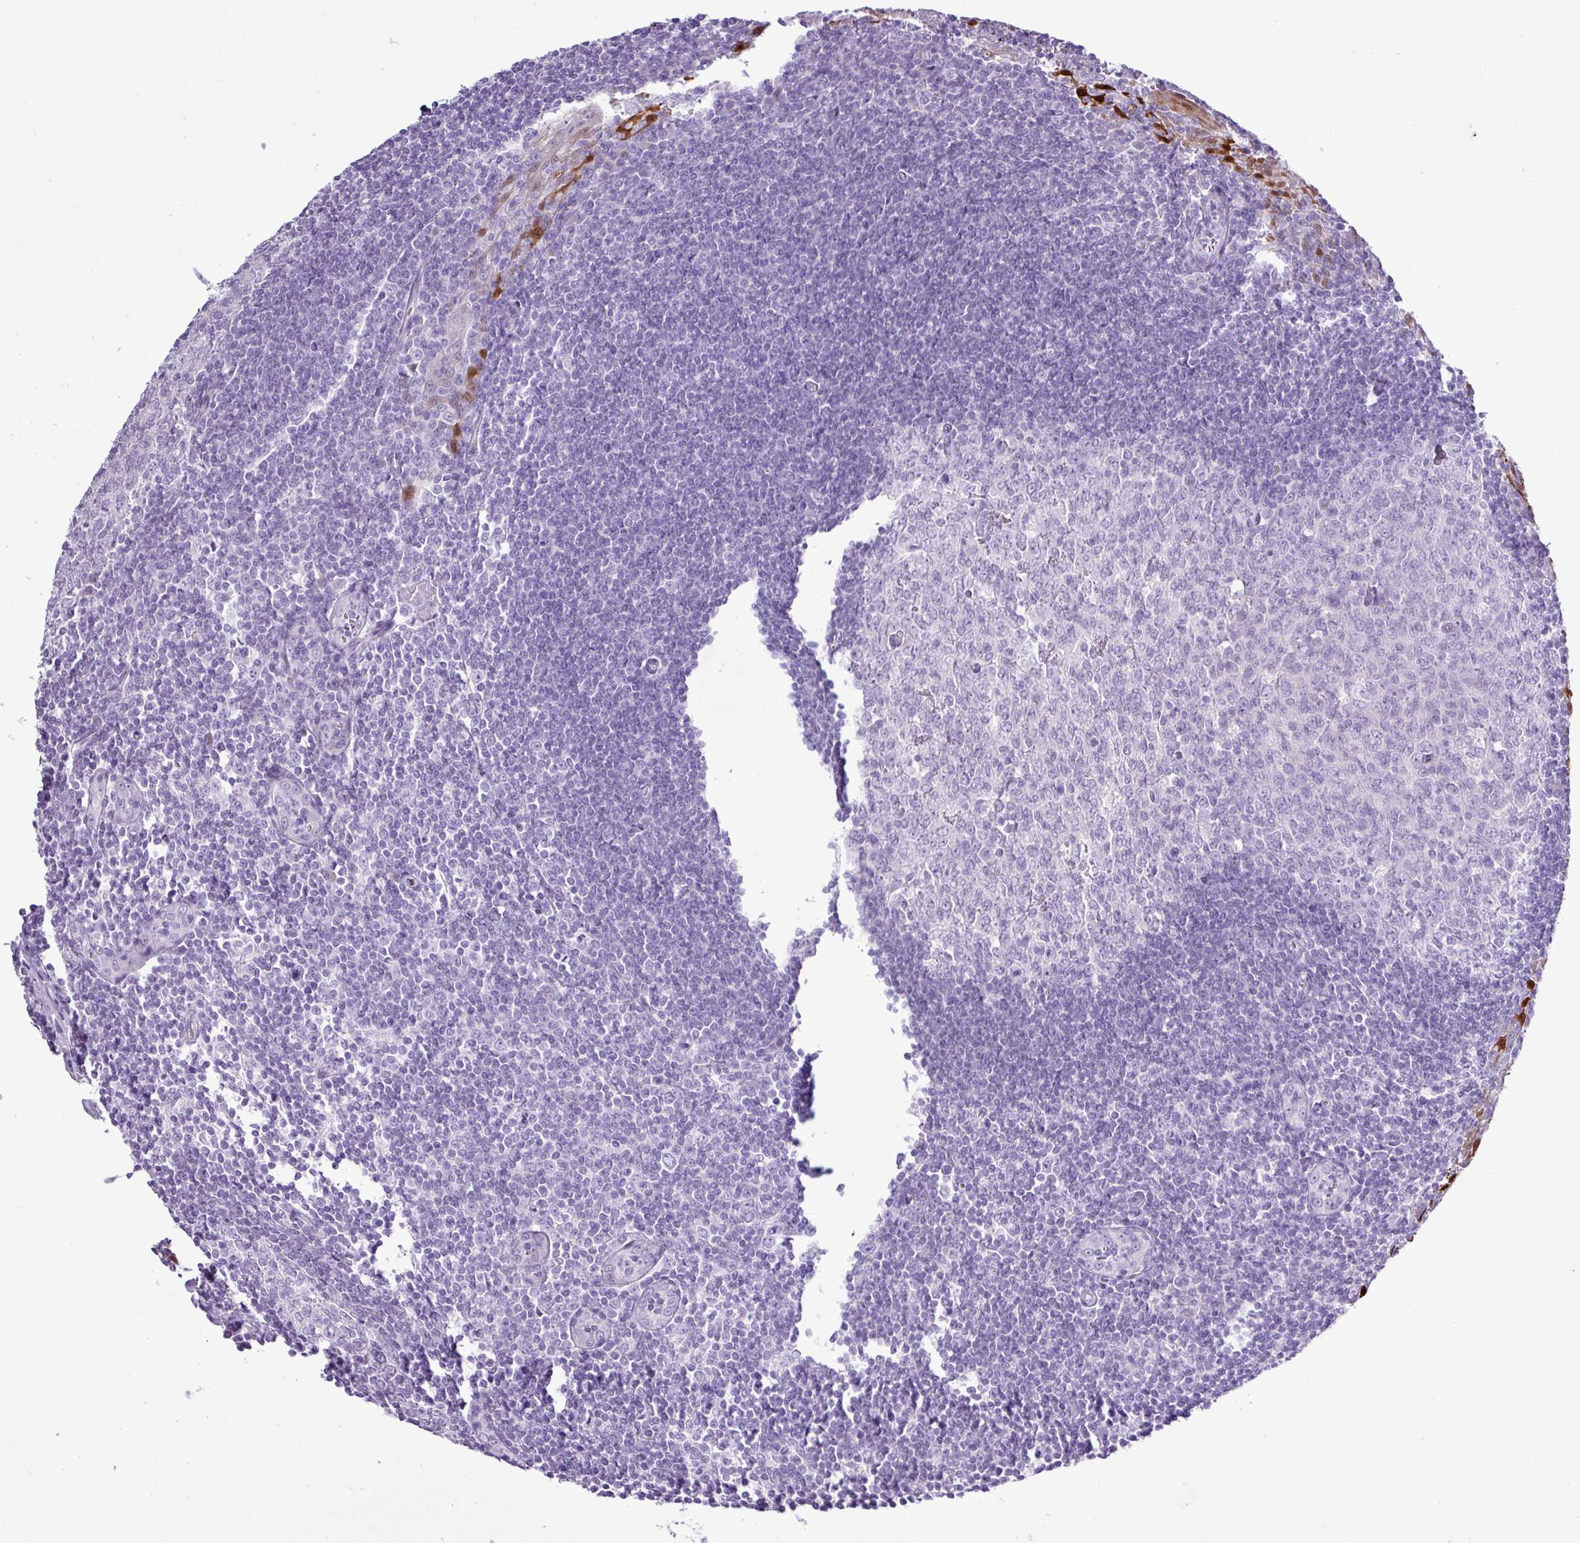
{"staining": {"intensity": "negative", "quantity": "none", "location": "none"}, "tissue": "tonsil", "cell_type": "Germinal center cells", "image_type": "normal", "snomed": [{"axis": "morphology", "description": "Normal tissue, NOS"}, {"axis": "topography", "description": "Tonsil"}], "caption": "Germinal center cells are negative for brown protein staining in unremarkable tonsil. (Brightfield microscopy of DAB immunohistochemistry (IHC) at high magnification).", "gene": "ALDH3A1", "patient": {"sex": "male", "age": 27}}